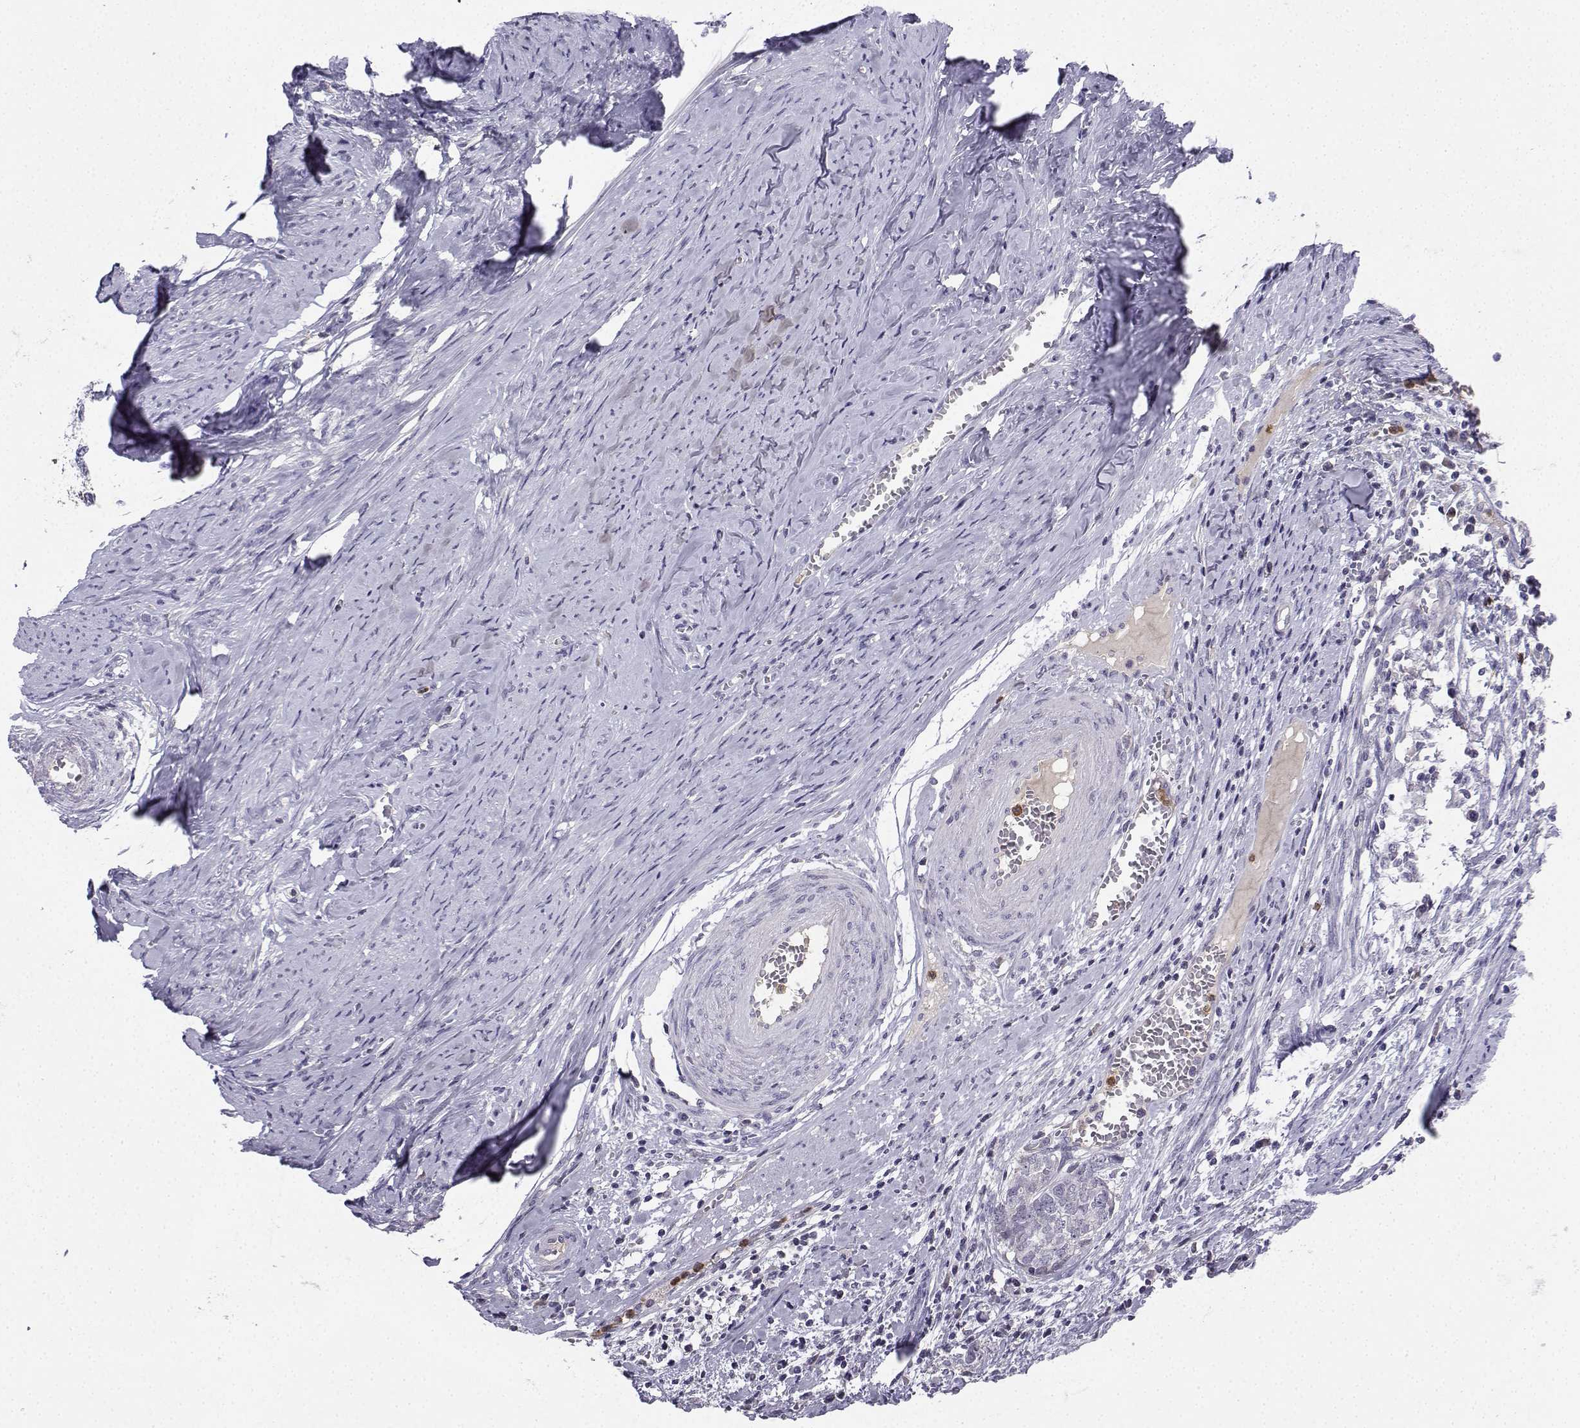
{"staining": {"intensity": "negative", "quantity": "none", "location": "none"}, "tissue": "cervical cancer", "cell_type": "Tumor cells", "image_type": "cancer", "snomed": [{"axis": "morphology", "description": "Squamous cell carcinoma, NOS"}, {"axis": "topography", "description": "Cervix"}], "caption": "Immunohistochemistry image of neoplastic tissue: human cervical cancer (squamous cell carcinoma) stained with DAB shows no significant protein expression in tumor cells. (DAB immunohistochemistry (IHC) with hematoxylin counter stain).", "gene": "CALY", "patient": {"sex": "female", "age": 63}}